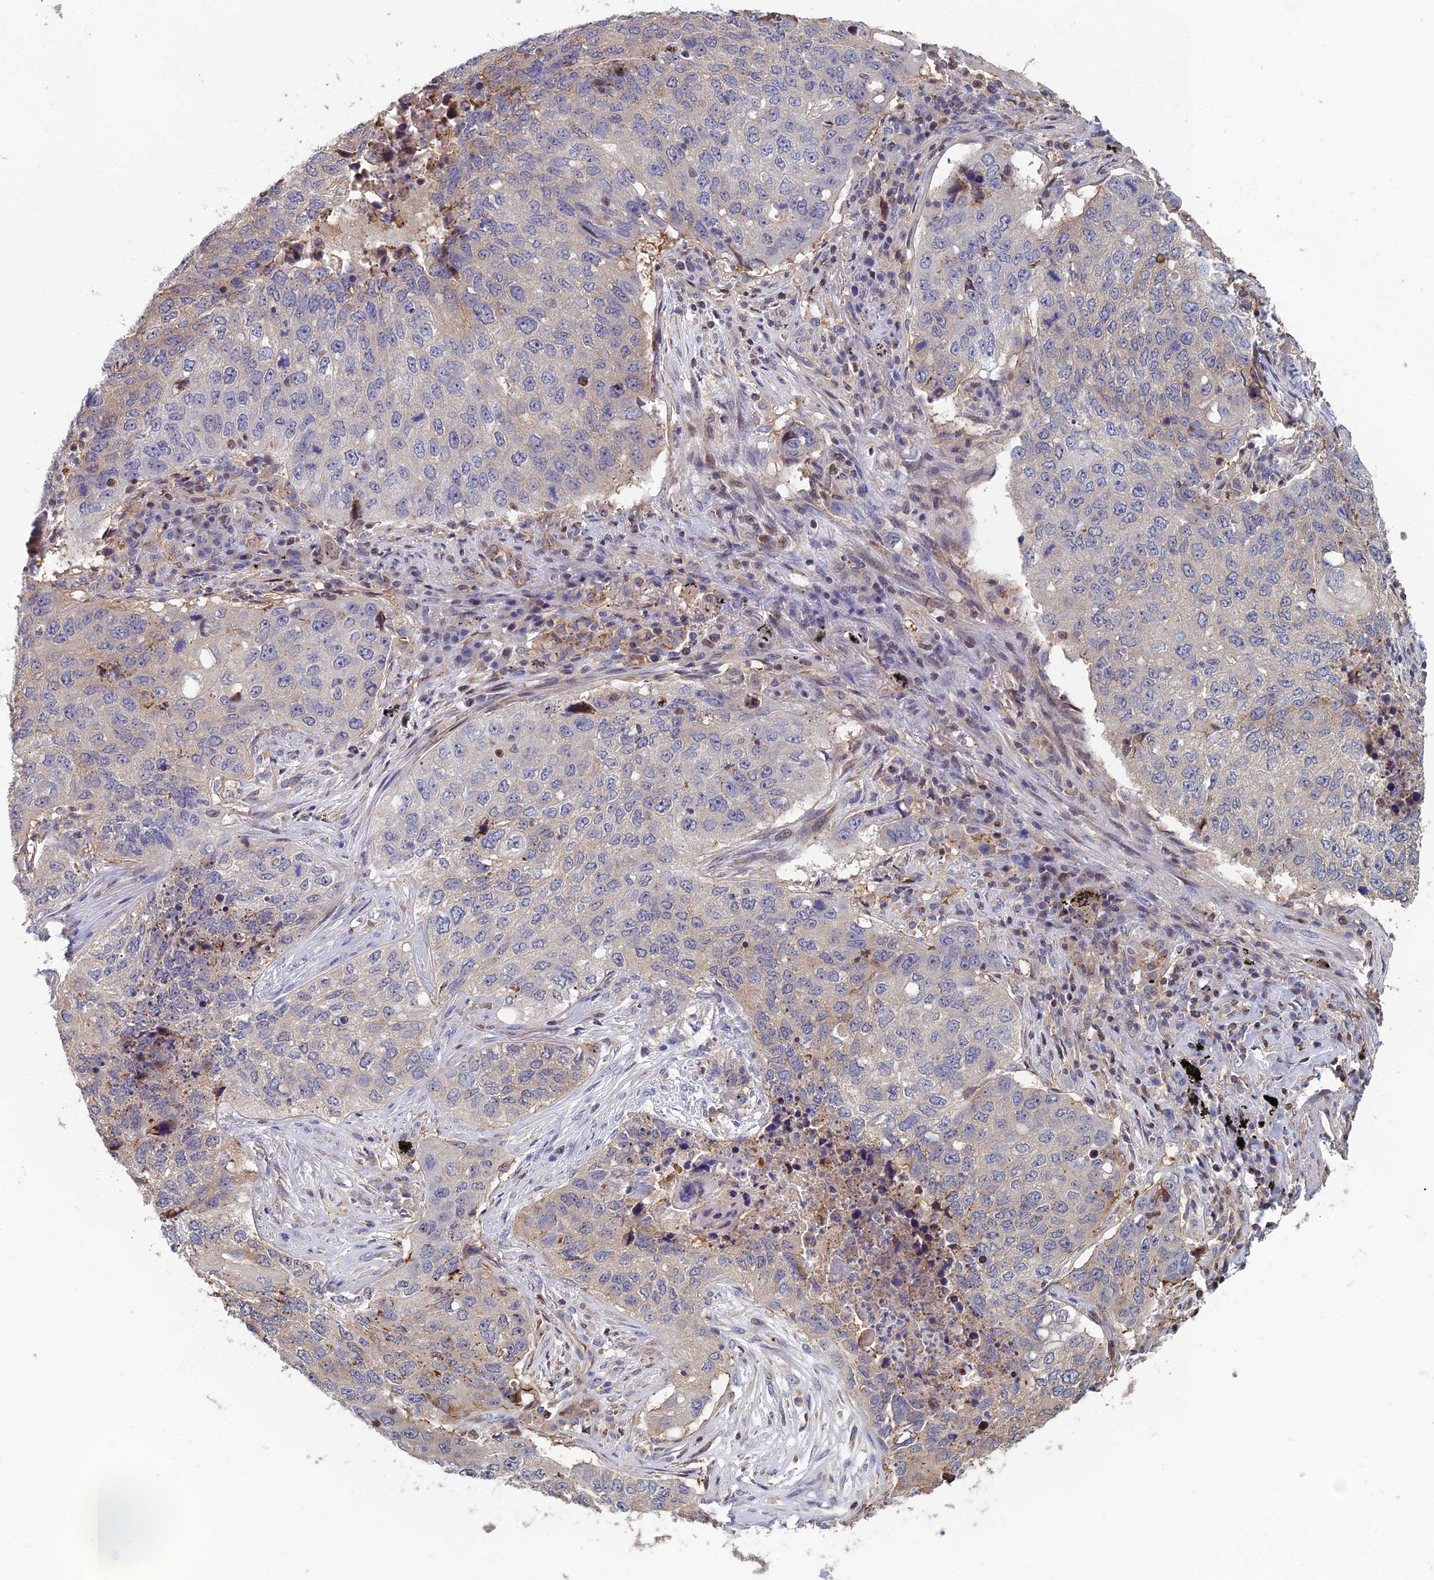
{"staining": {"intensity": "negative", "quantity": "none", "location": "none"}, "tissue": "lung cancer", "cell_type": "Tumor cells", "image_type": "cancer", "snomed": [{"axis": "morphology", "description": "Squamous cell carcinoma, NOS"}, {"axis": "topography", "description": "Lung"}], "caption": "Tumor cells show no significant protein staining in squamous cell carcinoma (lung).", "gene": "C15orf62", "patient": {"sex": "female", "age": 63}}